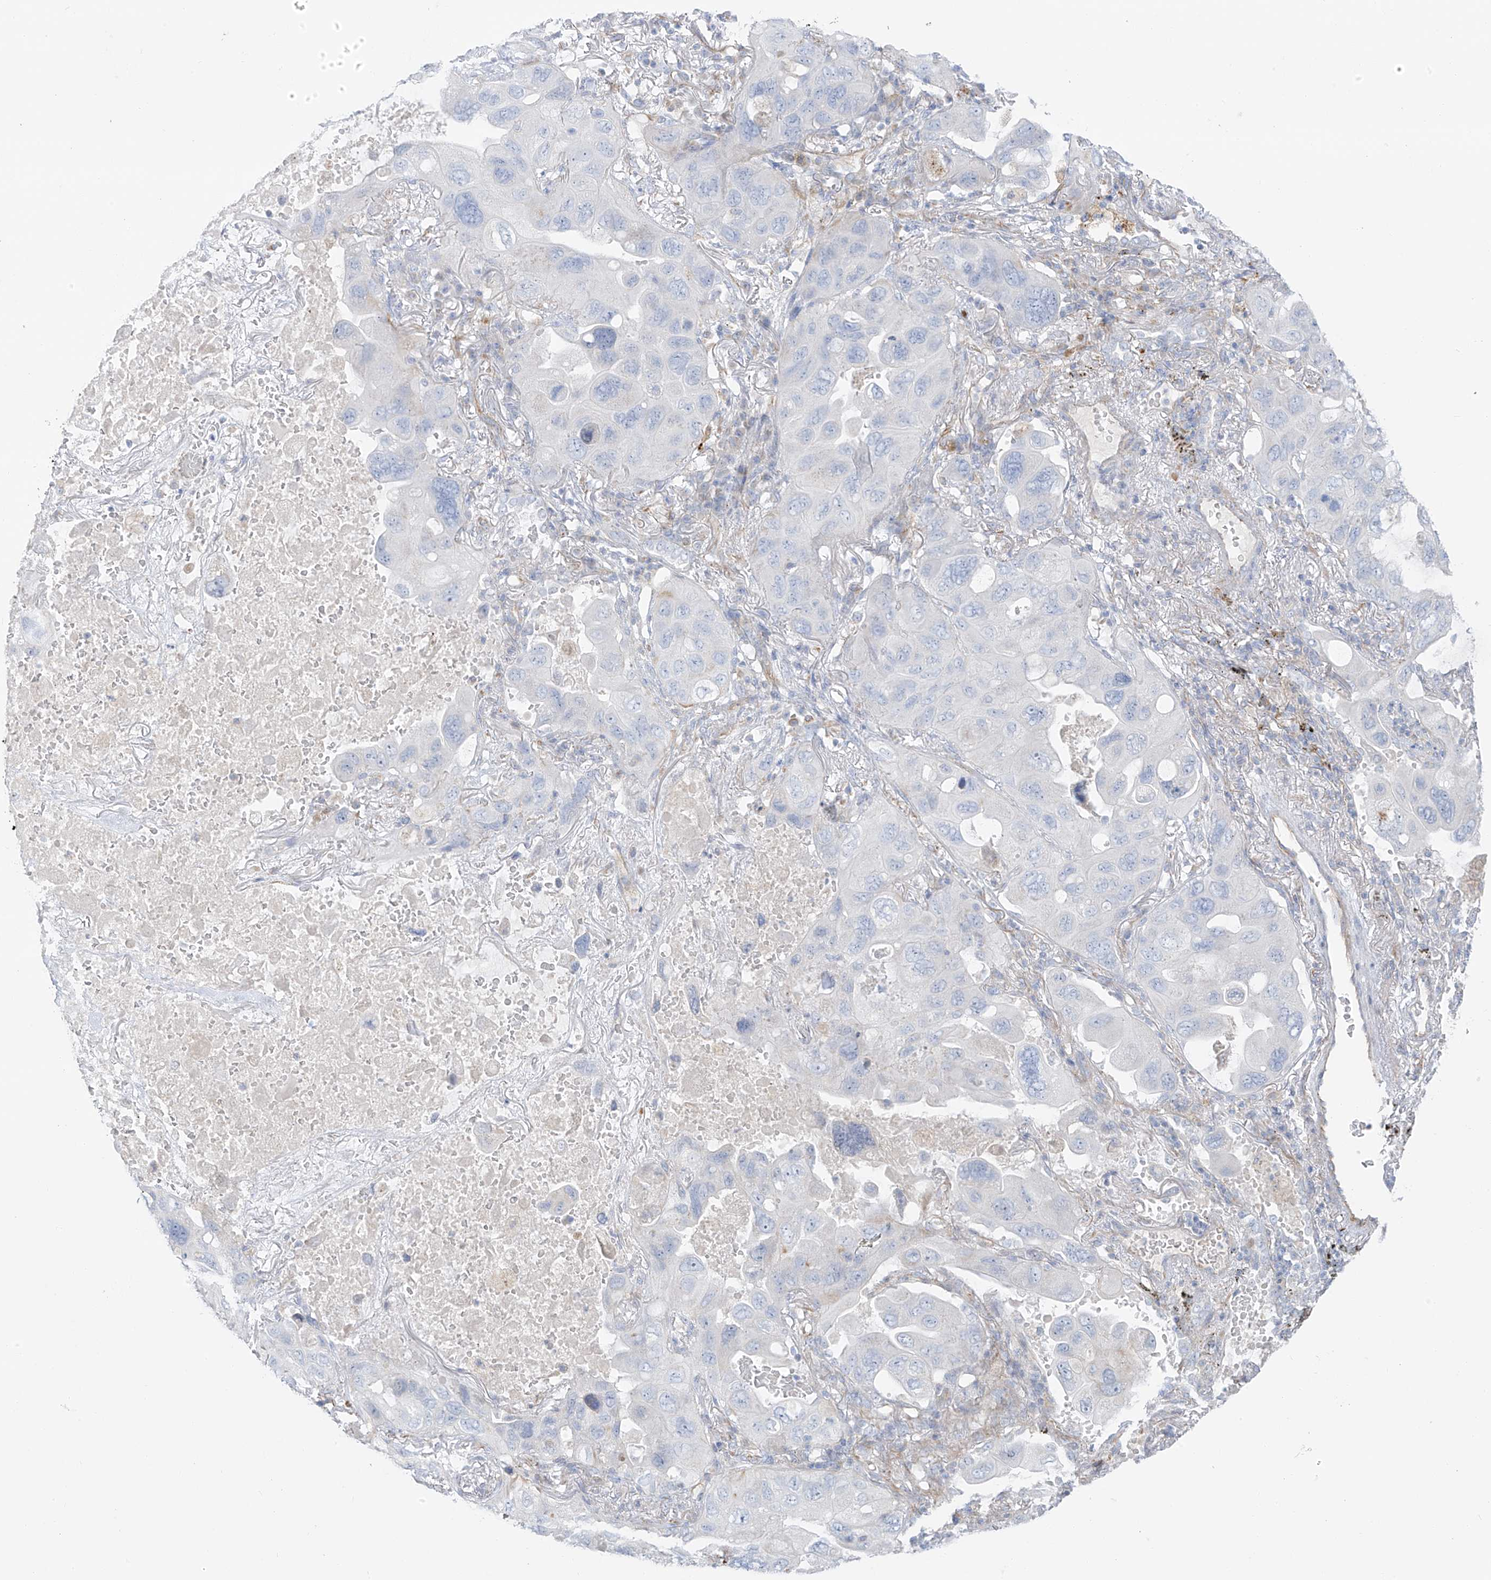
{"staining": {"intensity": "negative", "quantity": "none", "location": "none"}, "tissue": "lung cancer", "cell_type": "Tumor cells", "image_type": "cancer", "snomed": [{"axis": "morphology", "description": "Squamous cell carcinoma, NOS"}, {"axis": "topography", "description": "Lung"}], "caption": "Immunohistochemical staining of human lung cancer shows no significant staining in tumor cells.", "gene": "TAL2", "patient": {"sex": "female", "age": 73}}